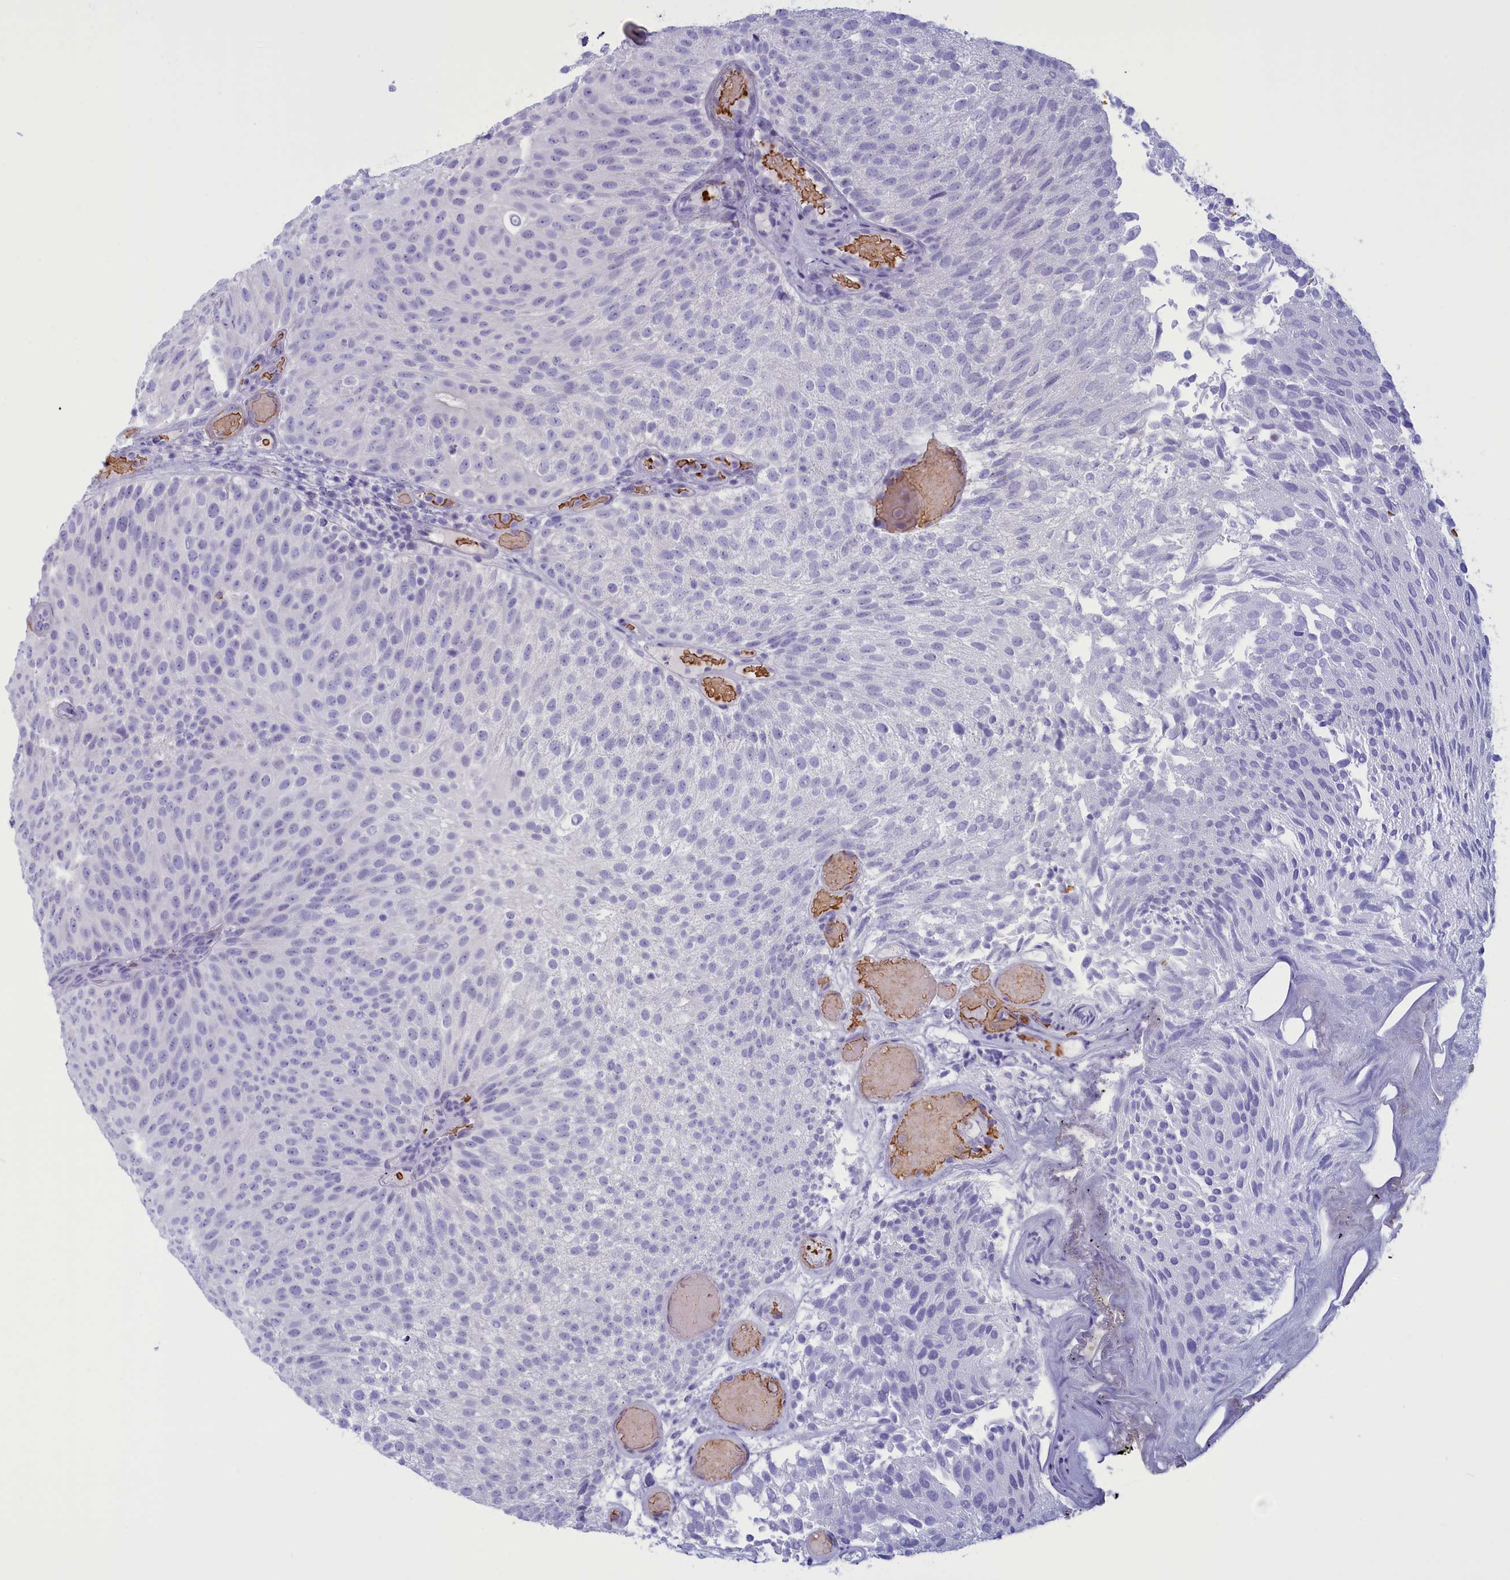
{"staining": {"intensity": "negative", "quantity": "none", "location": "none"}, "tissue": "urothelial cancer", "cell_type": "Tumor cells", "image_type": "cancer", "snomed": [{"axis": "morphology", "description": "Urothelial carcinoma, Low grade"}, {"axis": "topography", "description": "Urinary bladder"}], "caption": "IHC of urothelial cancer reveals no expression in tumor cells.", "gene": "GAPDHS", "patient": {"sex": "male", "age": 78}}